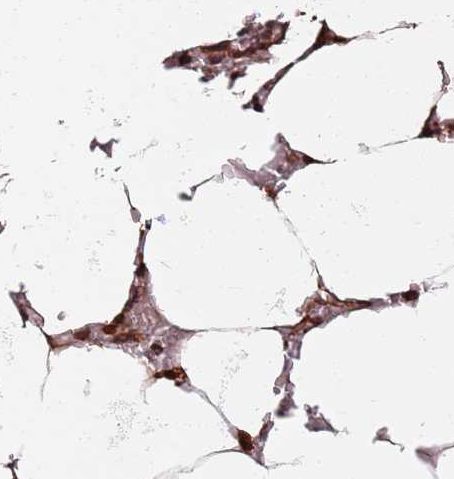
{"staining": {"intensity": "moderate", "quantity": "25%-75%", "location": "cytoplasmic/membranous"}, "tissue": "bone marrow", "cell_type": "Hematopoietic cells", "image_type": "normal", "snomed": [{"axis": "morphology", "description": "Normal tissue, NOS"}, {"axis": "topography", "description": "Bone marrow"}], "caption": "Hematopoietic cells demonstrate medium levels of moderate cytoplasmic/membranous staining in about 25%-75% of cells in normal human bone marrow. Using DAB (3,3'-diaminobenzidine) (brown) and hematoxylin (blue) stains, captured at high magnification using brightfield microscopy.", "gene": "RPS3A", "patient": {"sex": "male", "age": 70}}